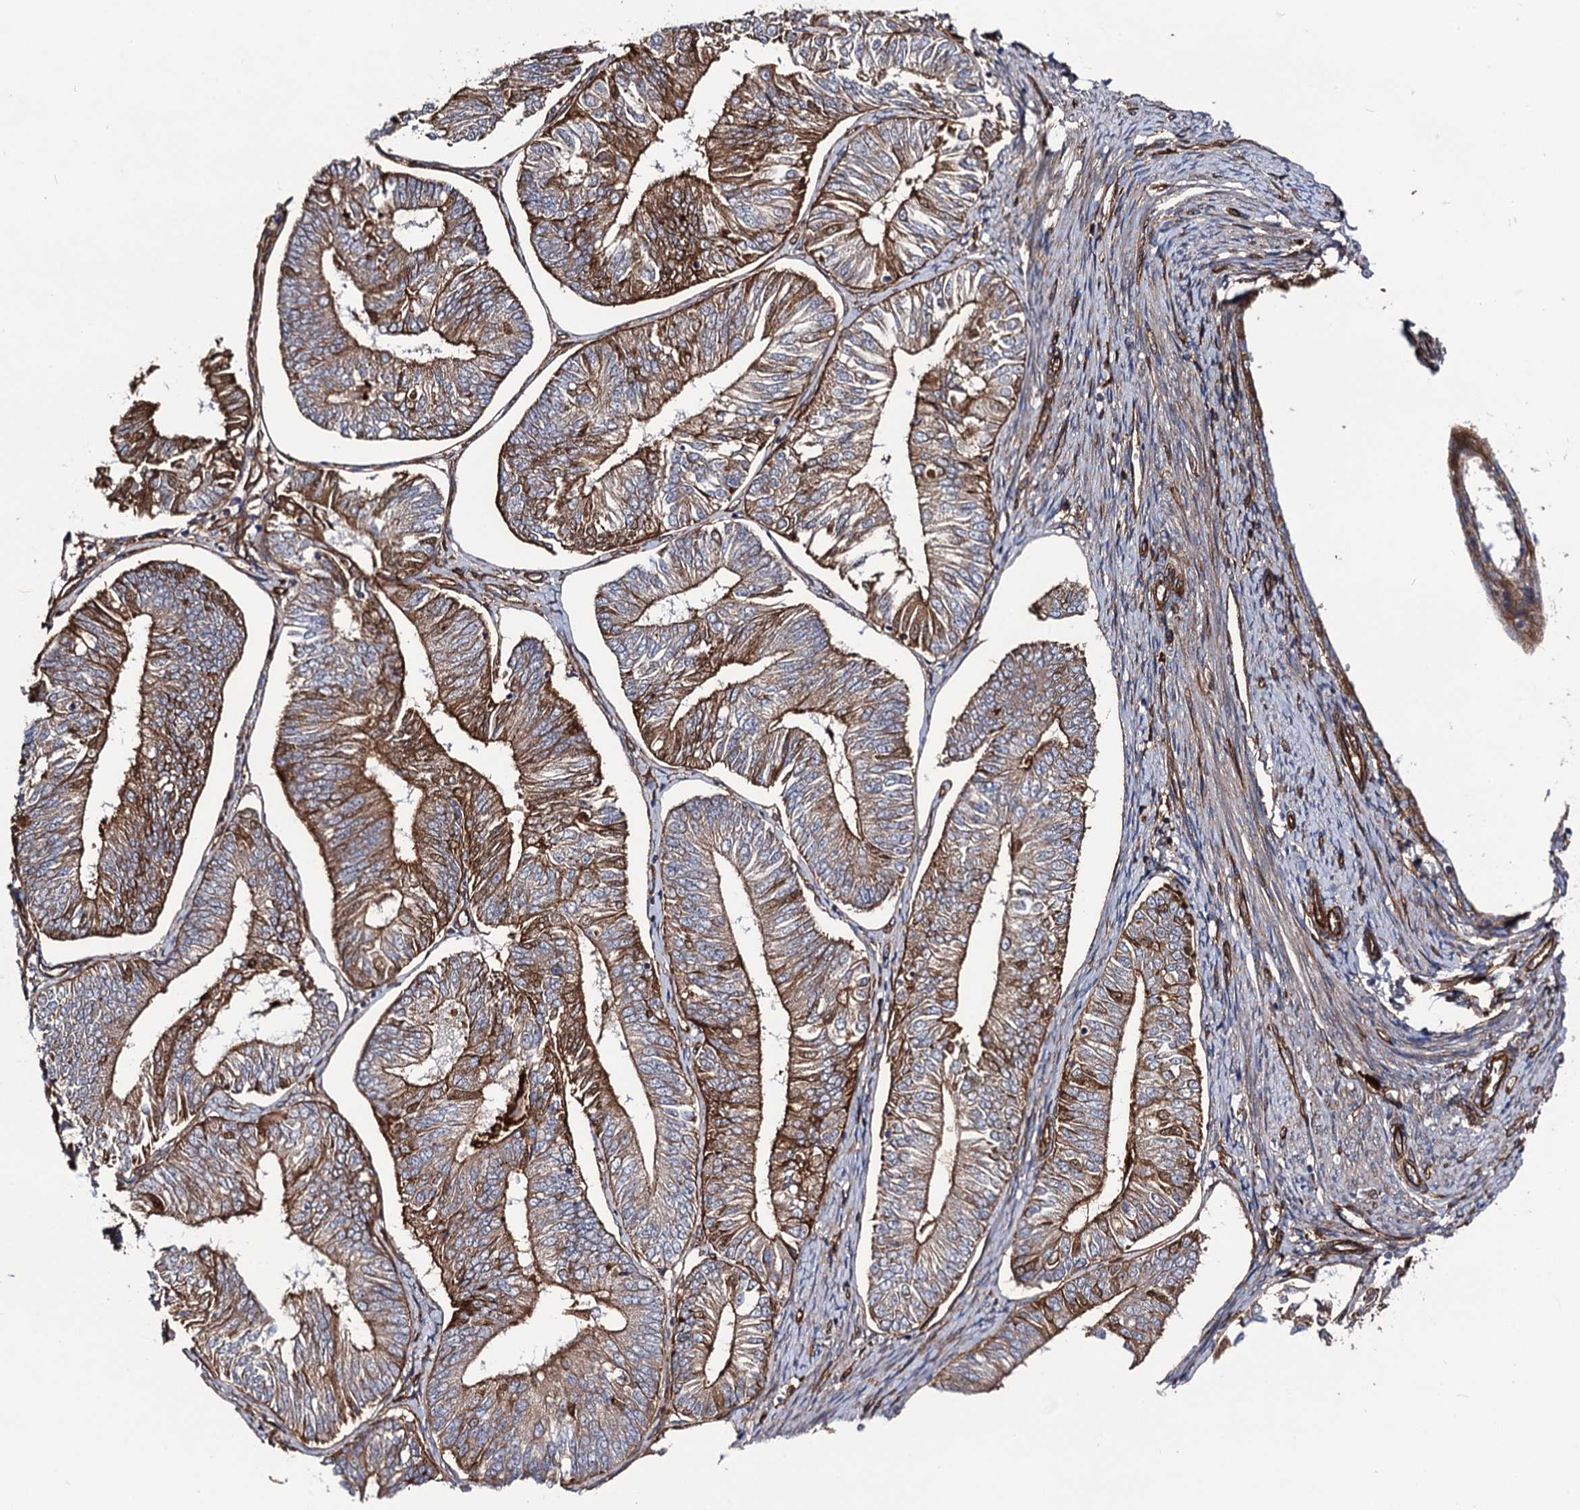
{"staining": {"intensity": "moderate", "quantity": ">75%", "location": "cytoplasmic/membranous"}, "tissue": "endometrial cancer", "cell_type": "Tumor cells", "image_type": "cancer", "snomed": [{"axis": "morphology", "description": "Adenocarcinoma, NOS"}, {"axis": "topography", "description": "Endometrium"}], "caption": "Immunohistochemistry (IHC) staining of endometrial cancer, which displays medium levels of moderate cytoplasmic/membranous positivity in about >75% of tumor cells indicating moderate cytoplasmic/membranous protein positivity. The staining was performed using DAB (3,3'-diaminobenzidine) (brown) for protein detection and nuclei were counterstained in hematoxylin (blue).", "gene": "CIP2A", "patient": {"sex": "female", "age": 58}}